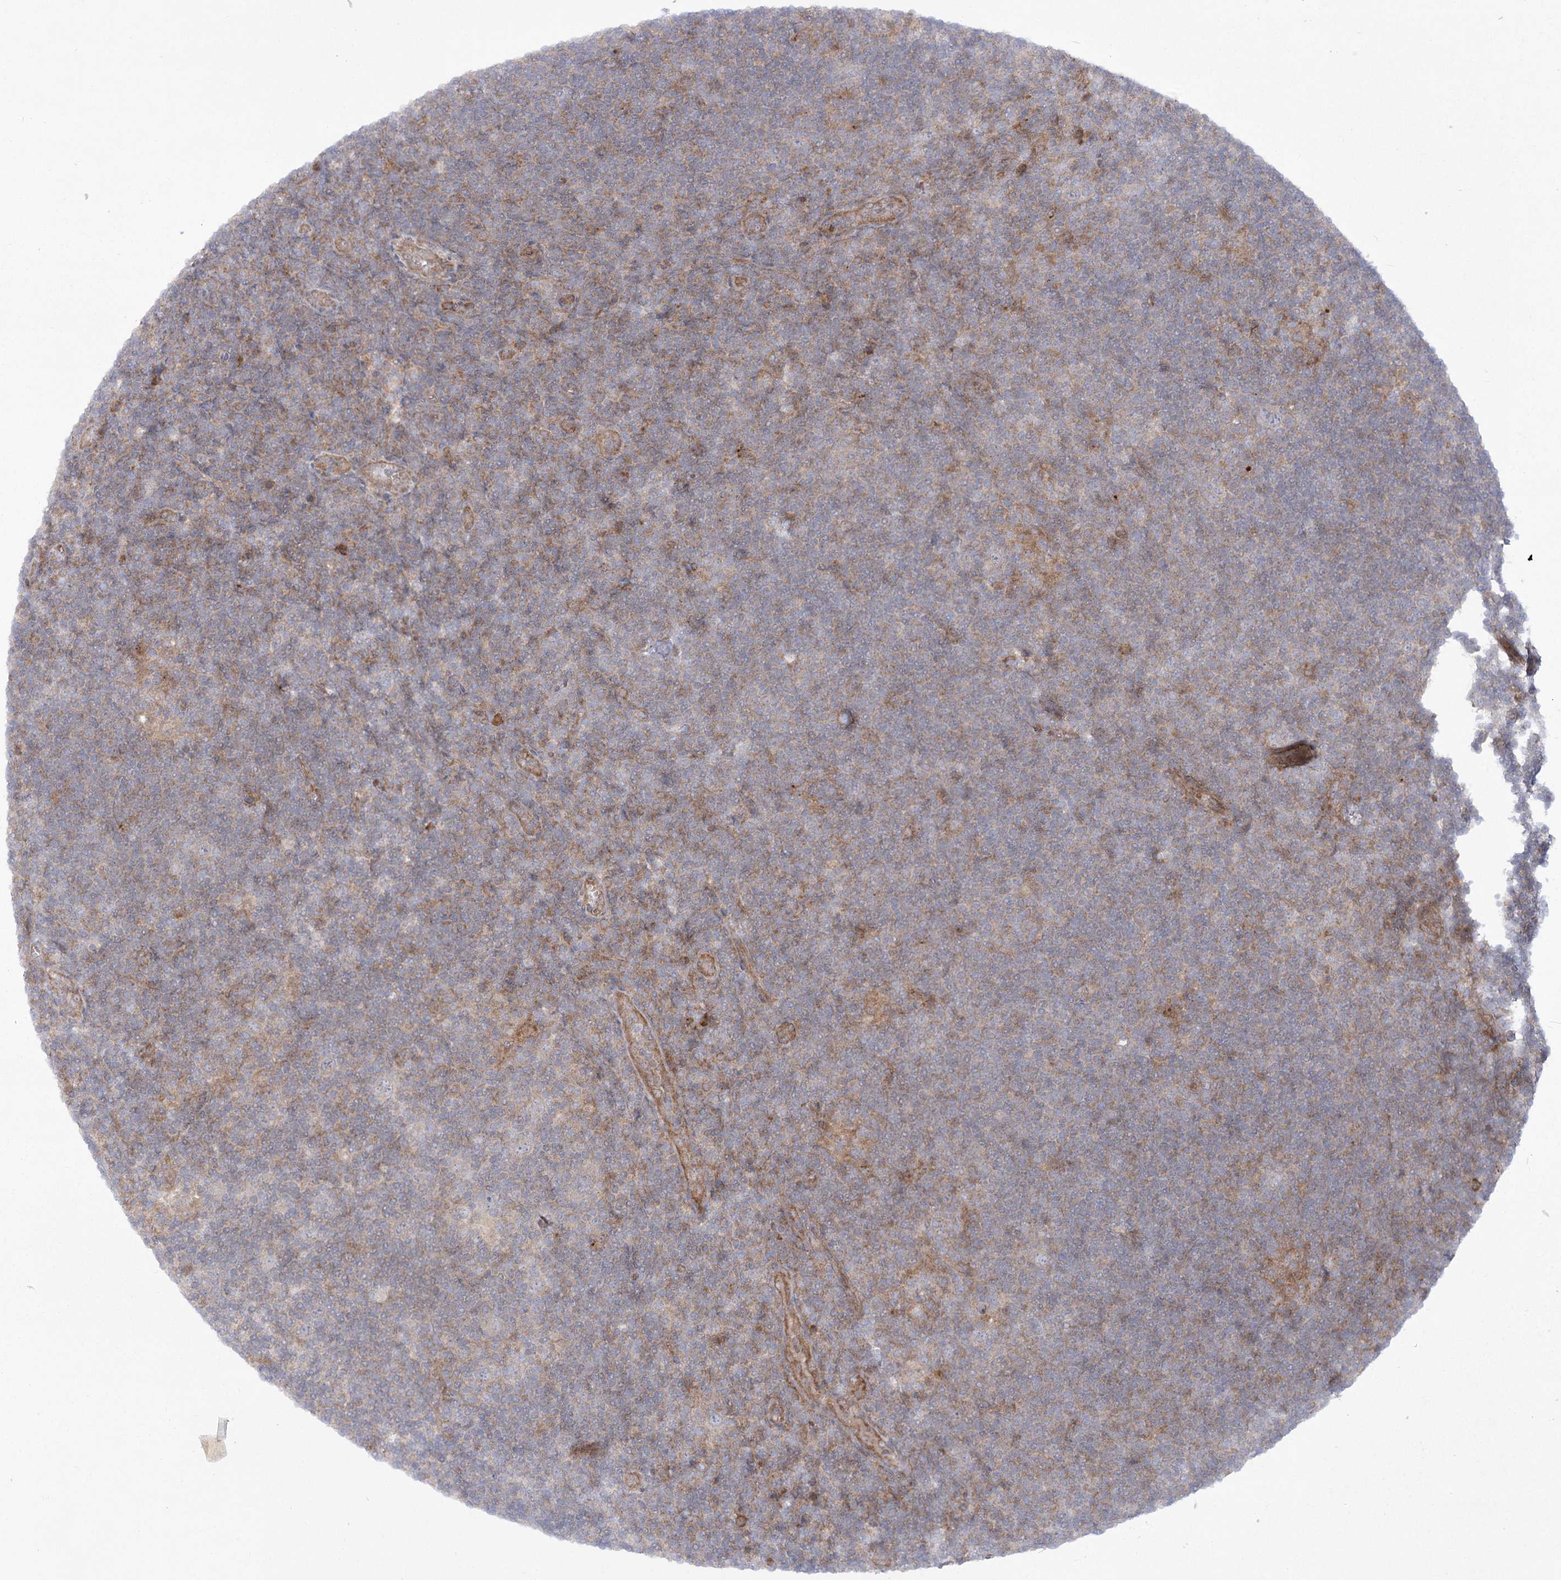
{"staining": {"intensity": "negative", "quantity": "none", "location": "none"}, "tissue": "lymphoma", "cell_type": "Tumor cells", "image_type": "cancer", "snomed": [{"axis": "morphology", "description": "Hodgkin's disease, NOS"}, {"axis": "topography", "description": "Lymph node"}], "caption": "DAB (3,3'-diaminobenzidine) immunohistochemical staining of Hodgkin's disease shows no significant expression in tumor cells. Brightfield microscopy of IHC stained with DAB (brown) and hematoxylin (blue), captured at high magnification.", "gene": "CAMTA1", "patient": {"sex": "female", "age": 57}}